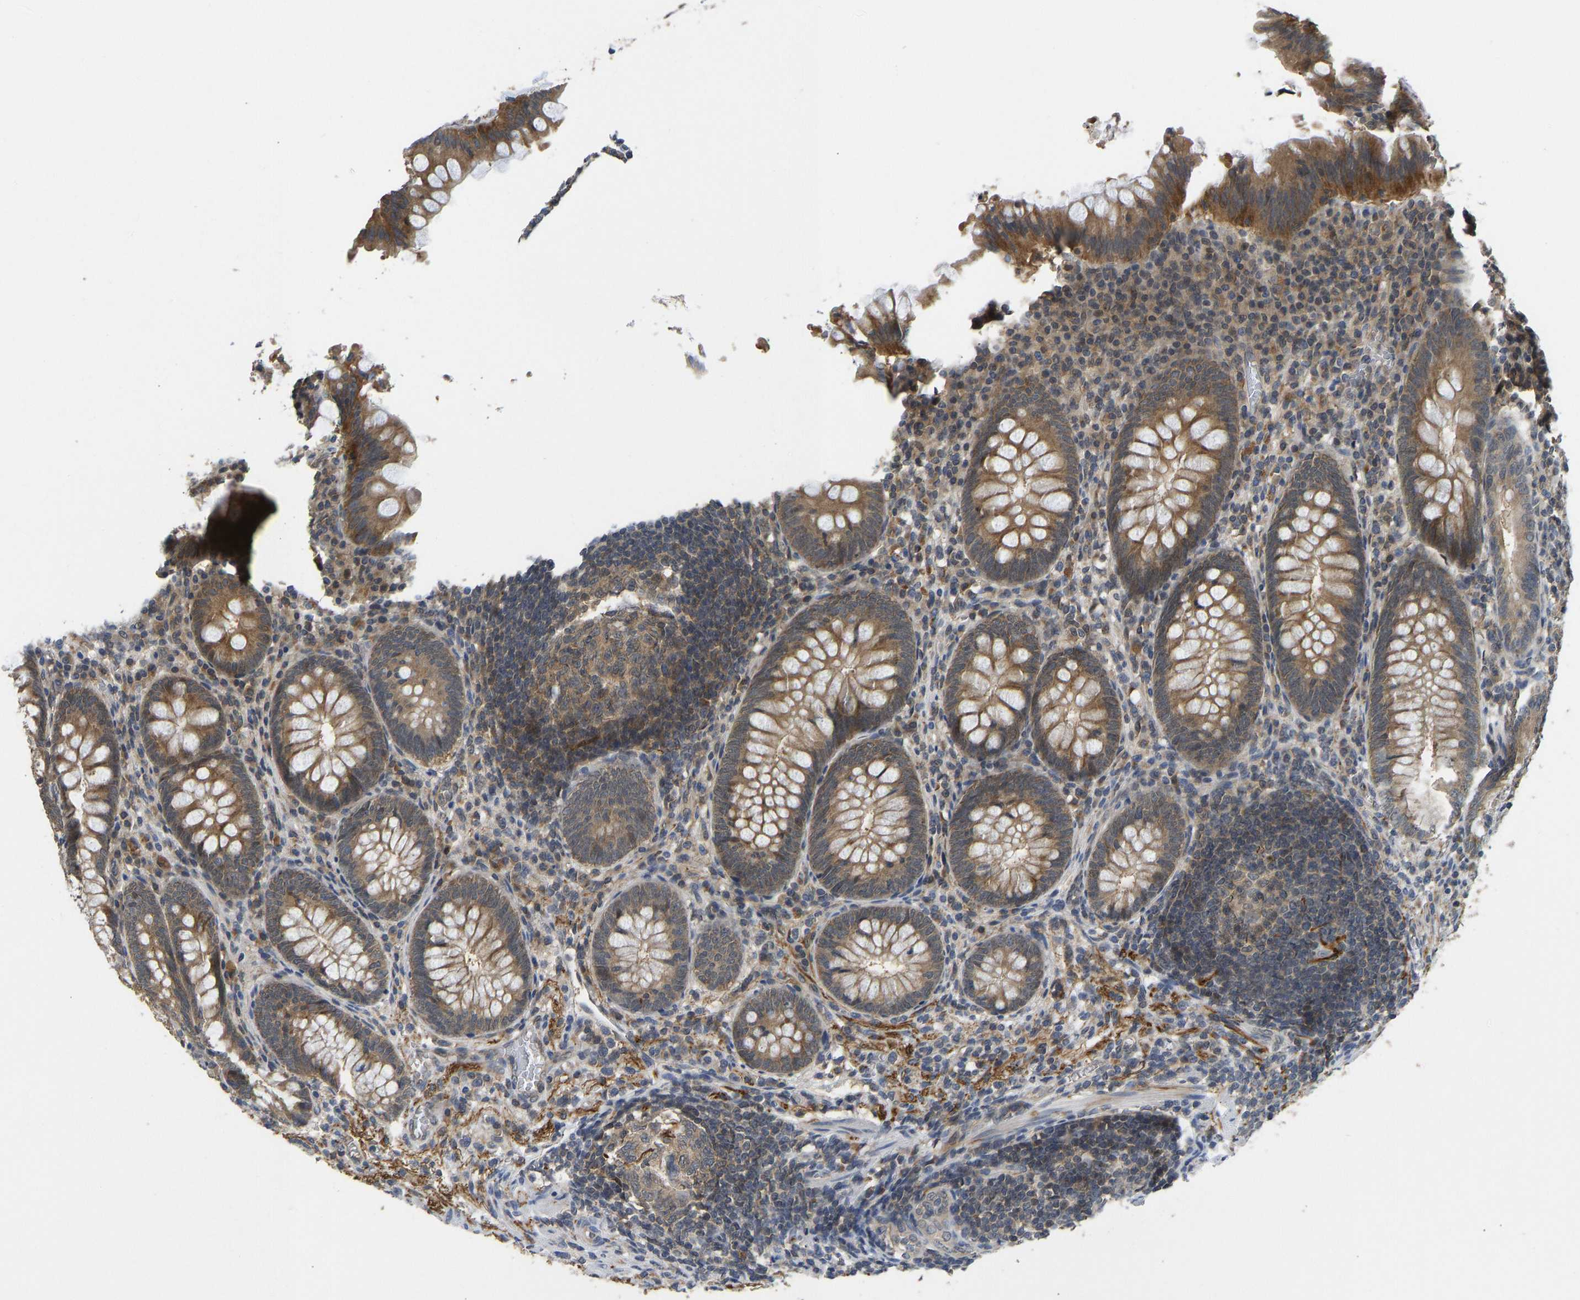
{"staining": {"intensity": "moderate", "quantity": ">75%", "location": "cytoplasmic/membranous"}, "tissue": "appendix", "cell_type": "Glandular cells", "image_type": "normal", "snomed": [{"axis": "morphology", "description": "Normal tissue, NOS"}, {"axis": "topography", "description": "Appendix"}], "caption": "Glandular cells show medium levels of moderate cytoplasmic/membranous expression in approximately >75% of cells in normal appendix. Nuclei are stained in blue.", "gene": "NDRG3", "patient": {"sex": "male", "age": 56}}